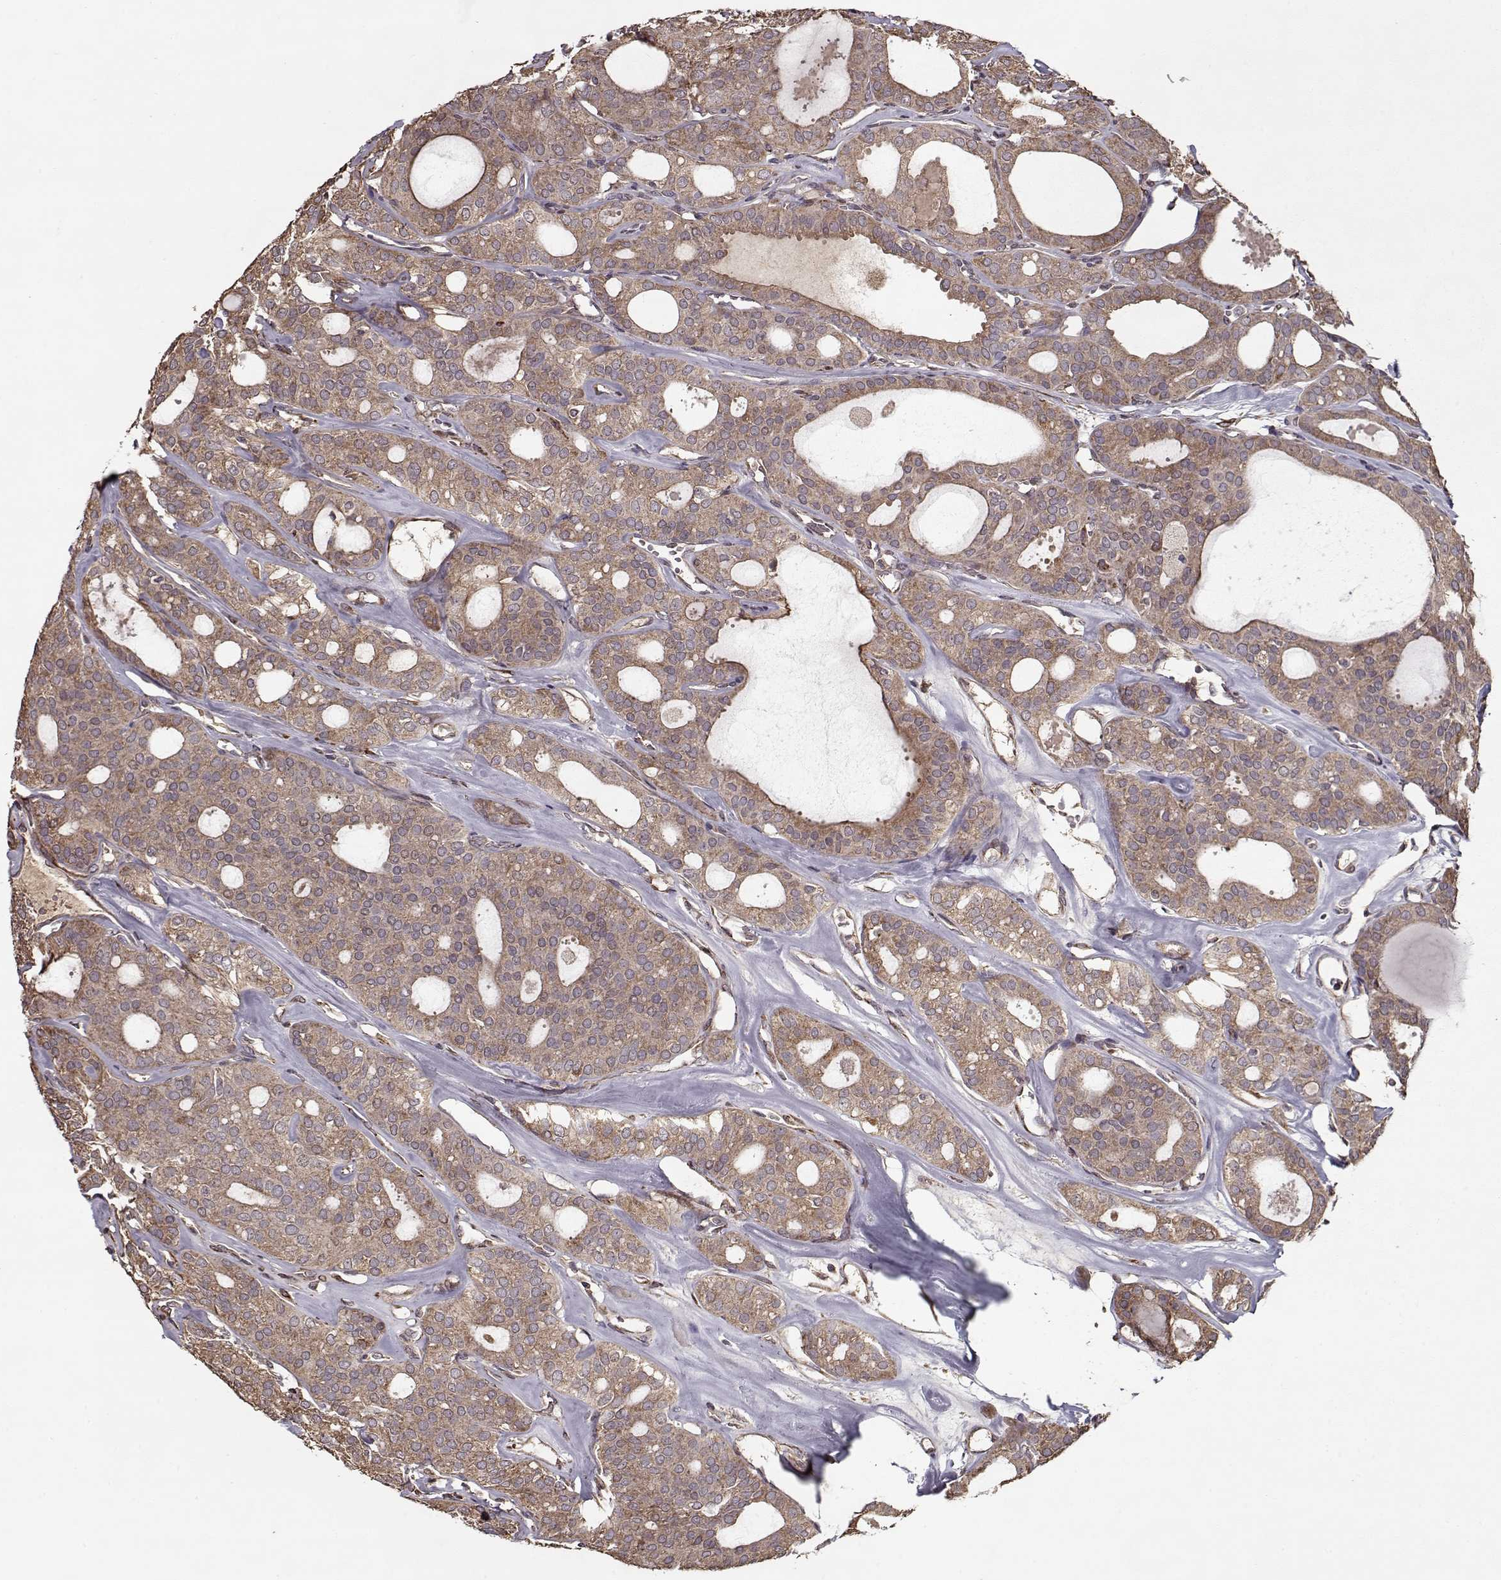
{"staining": {"intensity": "moderate", "quantity": ">75%", "location": "cytoplasmic/membranous"}, "tissue": "thyroid cancer", "cell_type": "Tumor cells", "image_type": "cancer", "snomed": [{"axis": "morphology", "description": "Follicular adenoma carcinoma, NOS"}, {"axis": "topography", "description": "Thyroid gland"}], "caption": "Protein staining by immunohistochemistry reveals moderate cytoplasmic/membranous expression in approximately >75% of tumor cells in thyroid cancer (follicular adenoma carcinoma).", "gene": "IMMP1L", "patient": {"sex": "male", "age": 75}}